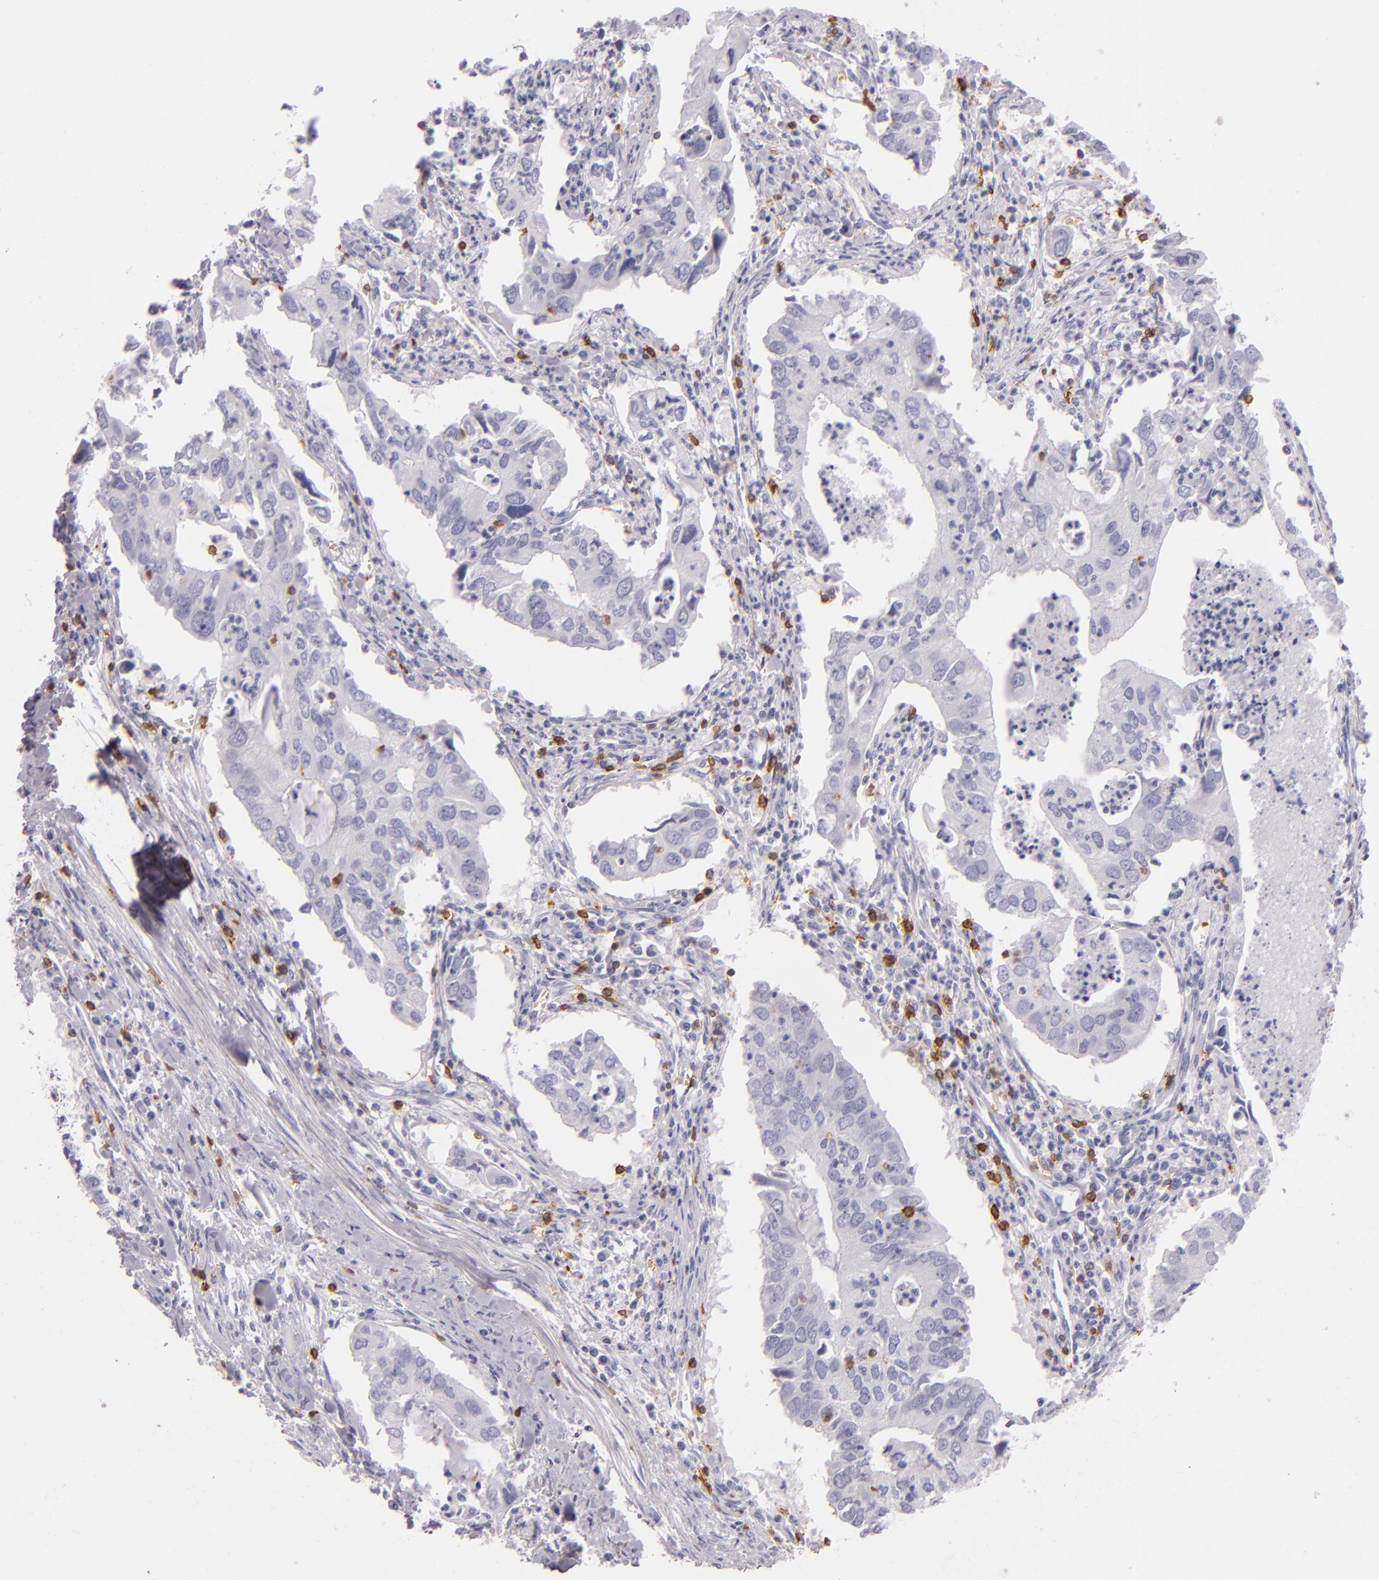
{"staining": {"intensity": "negative", "quantity": "none", "location": "none"}, "tissue": "lung cancer", "cell_type": "Tumor cells", "image_type": "cancer", "snomed": [{"axis": "morphology", "description": "Adenocarcinoma, NOS"}, {"axis": "topography", "description": "Lung"}], "caption": "Image shows no protein positivity in tumor cells of adenocarcinoma (lung) tissue.", "gene": "LAT", "patient": {"sex": "male", "age": 48}}